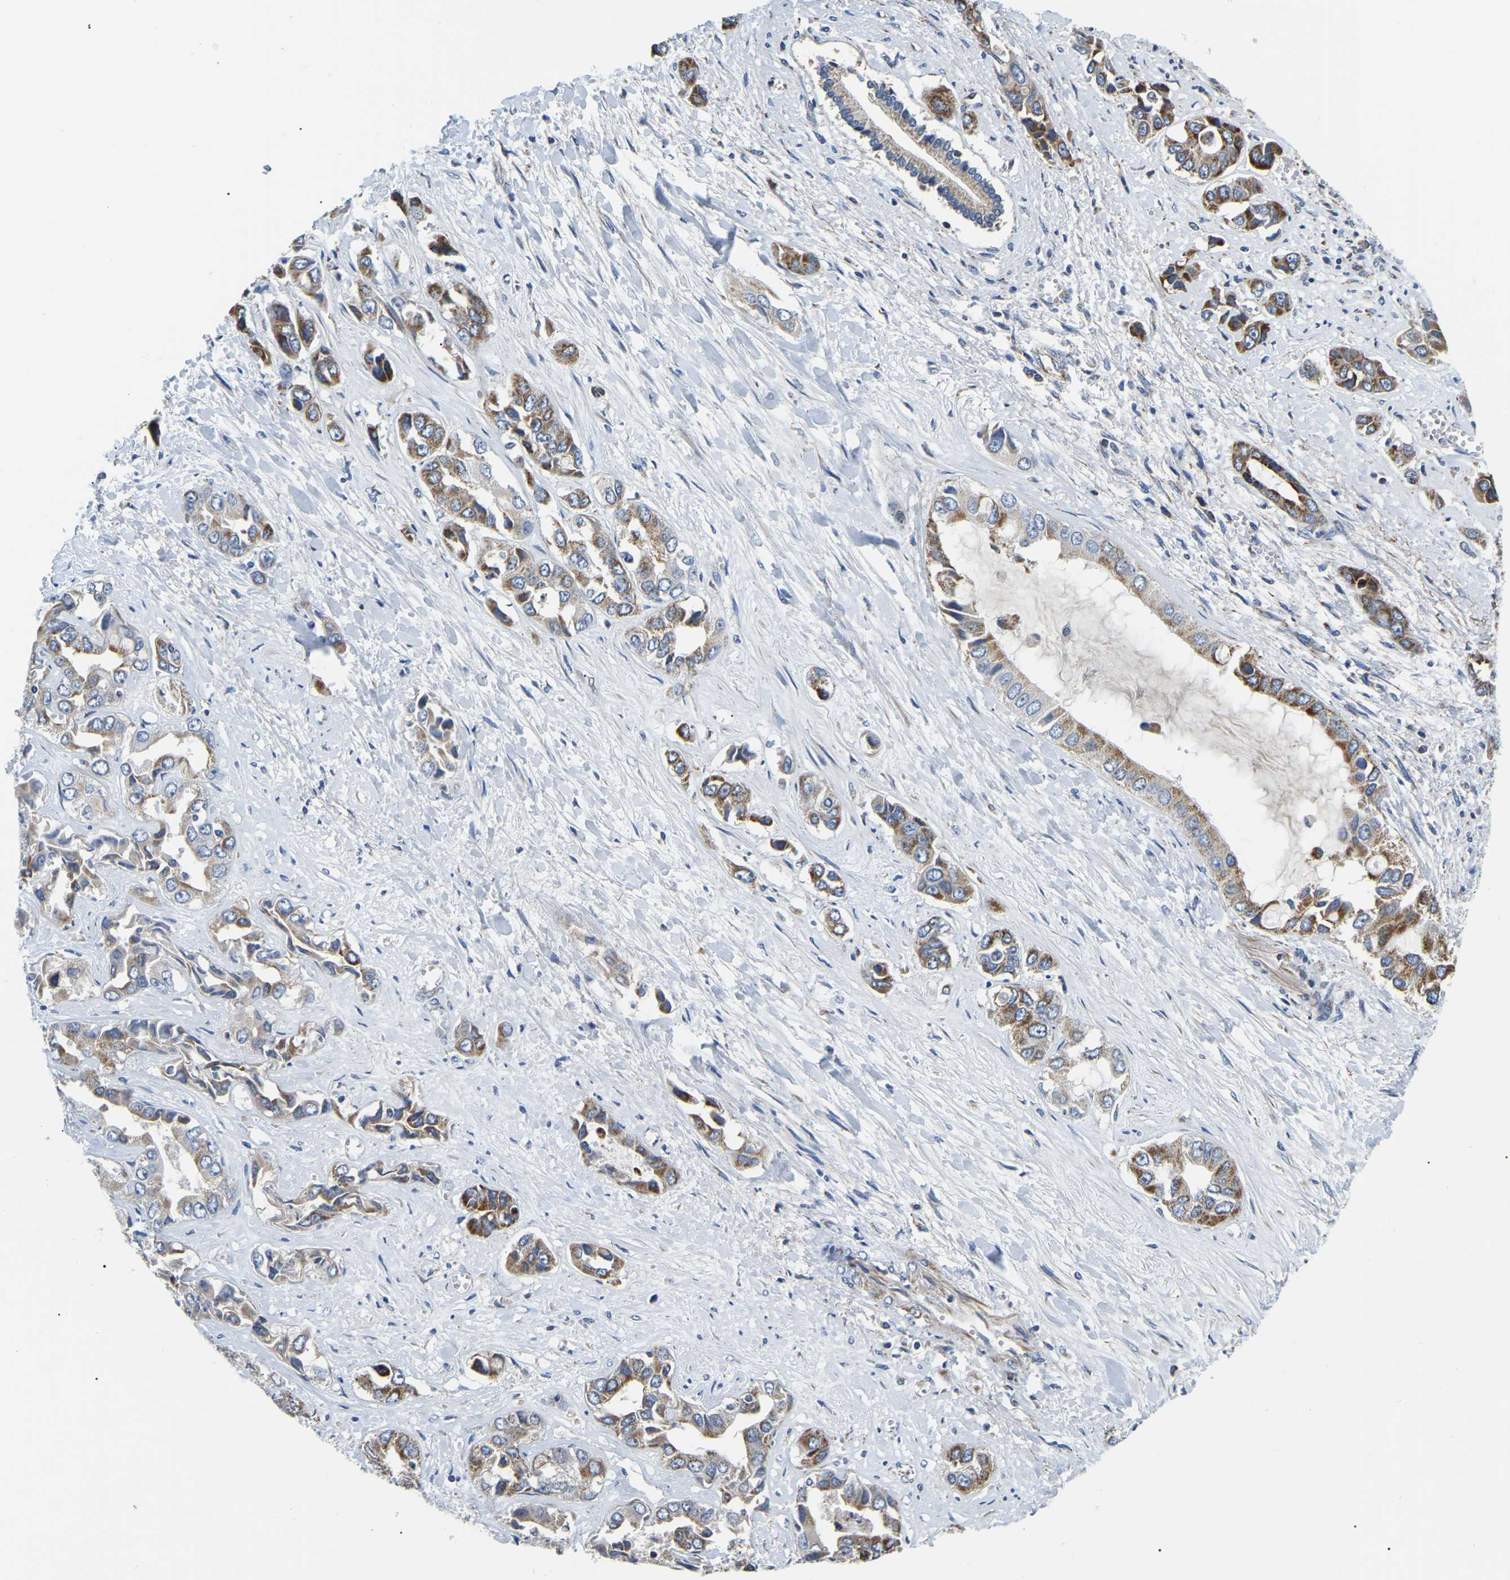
{"staining": {"intensity": "moderate", "quantity": "25%-75%", "location": "cytoplasmic/membranous"}, "tissue": "liver cancer", "cell_type": "Tumor cells", "image_type": "cancer", "snomed": [{"axis": "morphology", "description": "Cholangiocarcinoma"}, {"axis": "topography", "description": "Liver"}], "caption": "A high-resolution micrograph shows IHC staining of liver cholangiocarcinoma, which demonstrates moderate cytoplasmic/membranous staining in about 25%-75% of tumor cells.", "gene": "PPM1E", "patient": {"sex": "female", "age": 52}}